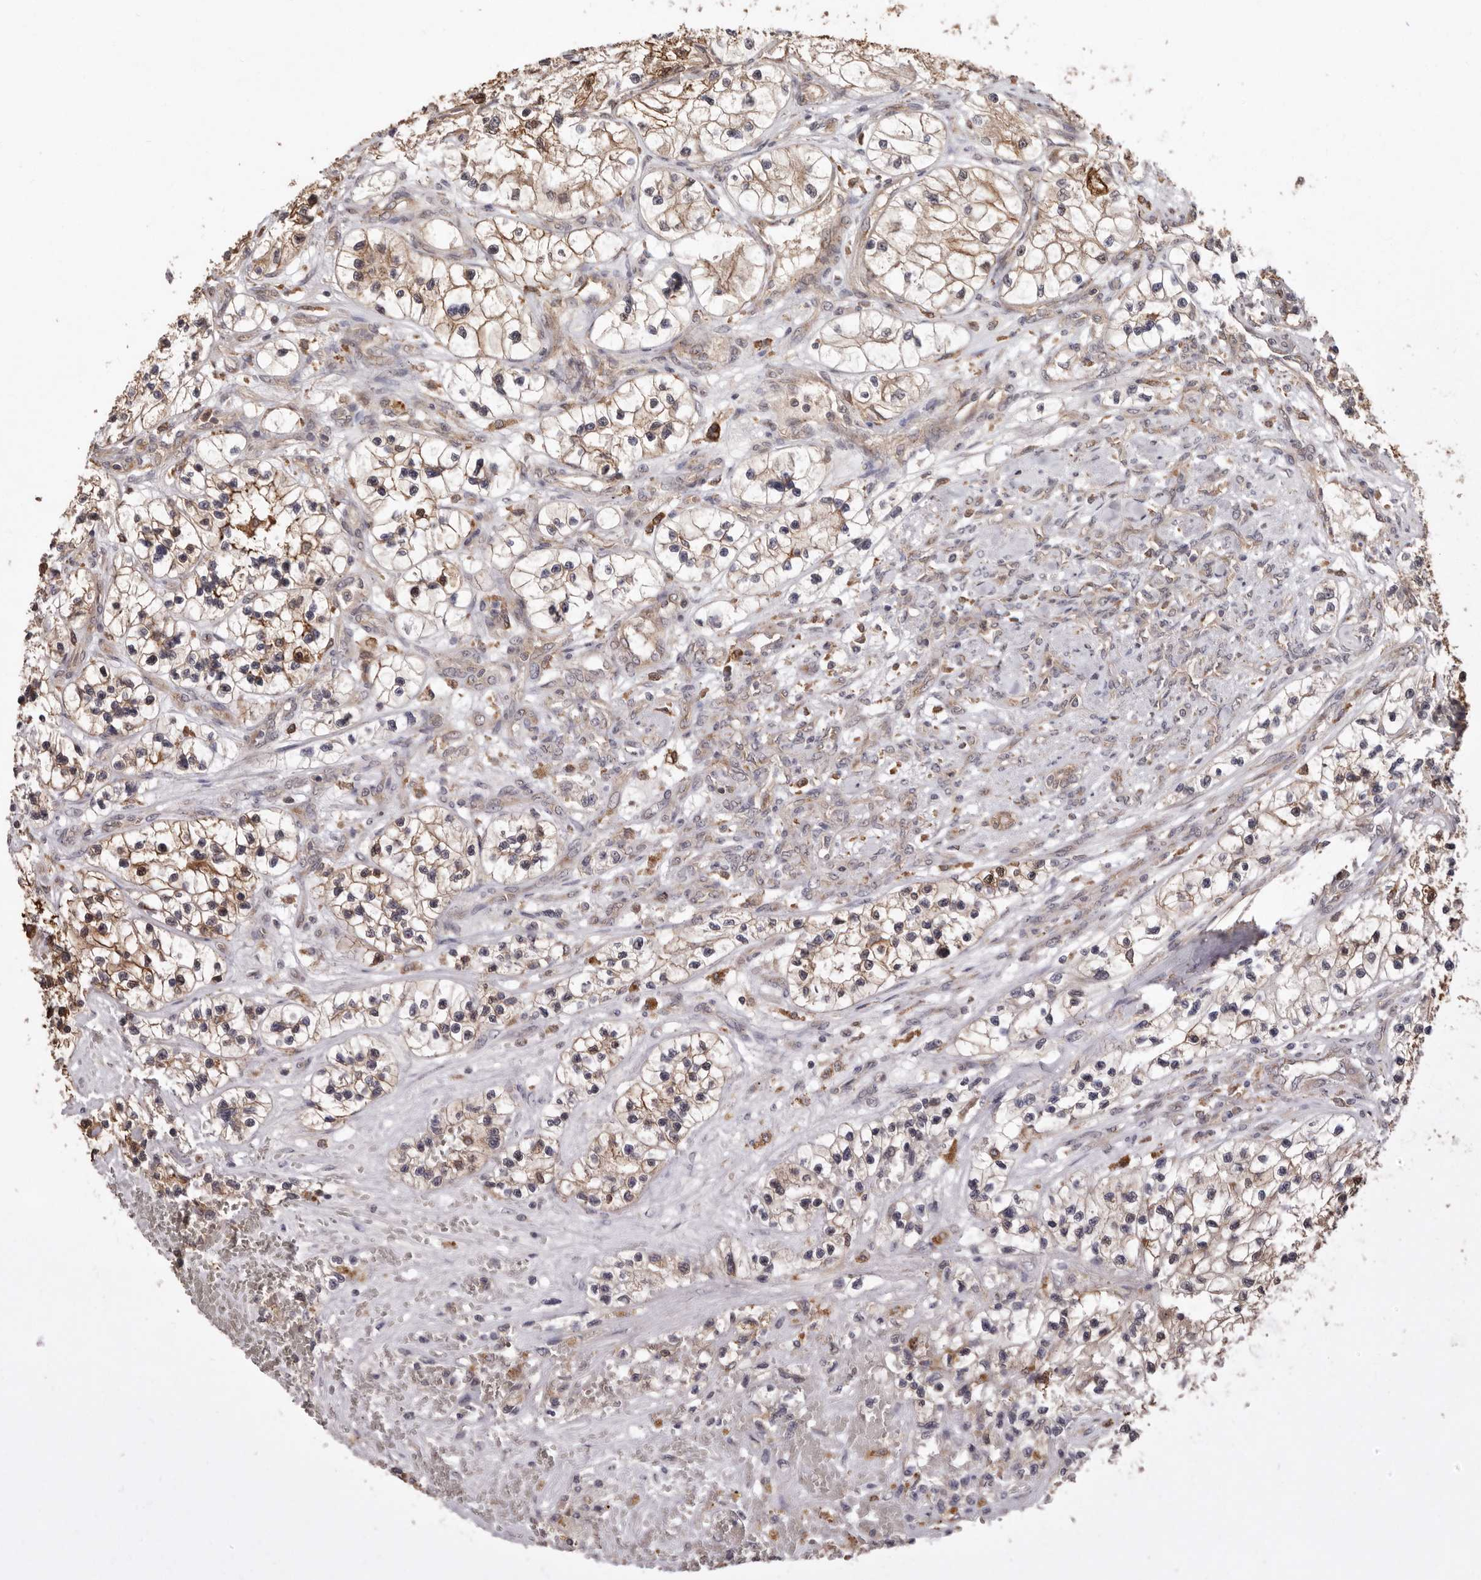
{"staining": {"intensity": "moderate", "quantity": ">75%", "location": "cytoplasmic/membranous,nuclear"}, "tissue": "renal cancer", "cell_type": "Tumor cells", "image_type": "cancer", "snomed": [{"axis": "morphology", "description": "Adenocarcinoma, NOS"}, {"axis": "topography", "description": "Kidney"}], "caption": "Moderate cytoplasmic/membranous and nuclear positivity for a protein is identified in about >75% of tumor cells of adenocarcinoma (renal) using immunohistochemistry (IHC).", "gene": "RSPO2", "patient": {"sex": "female", "age": 57}}